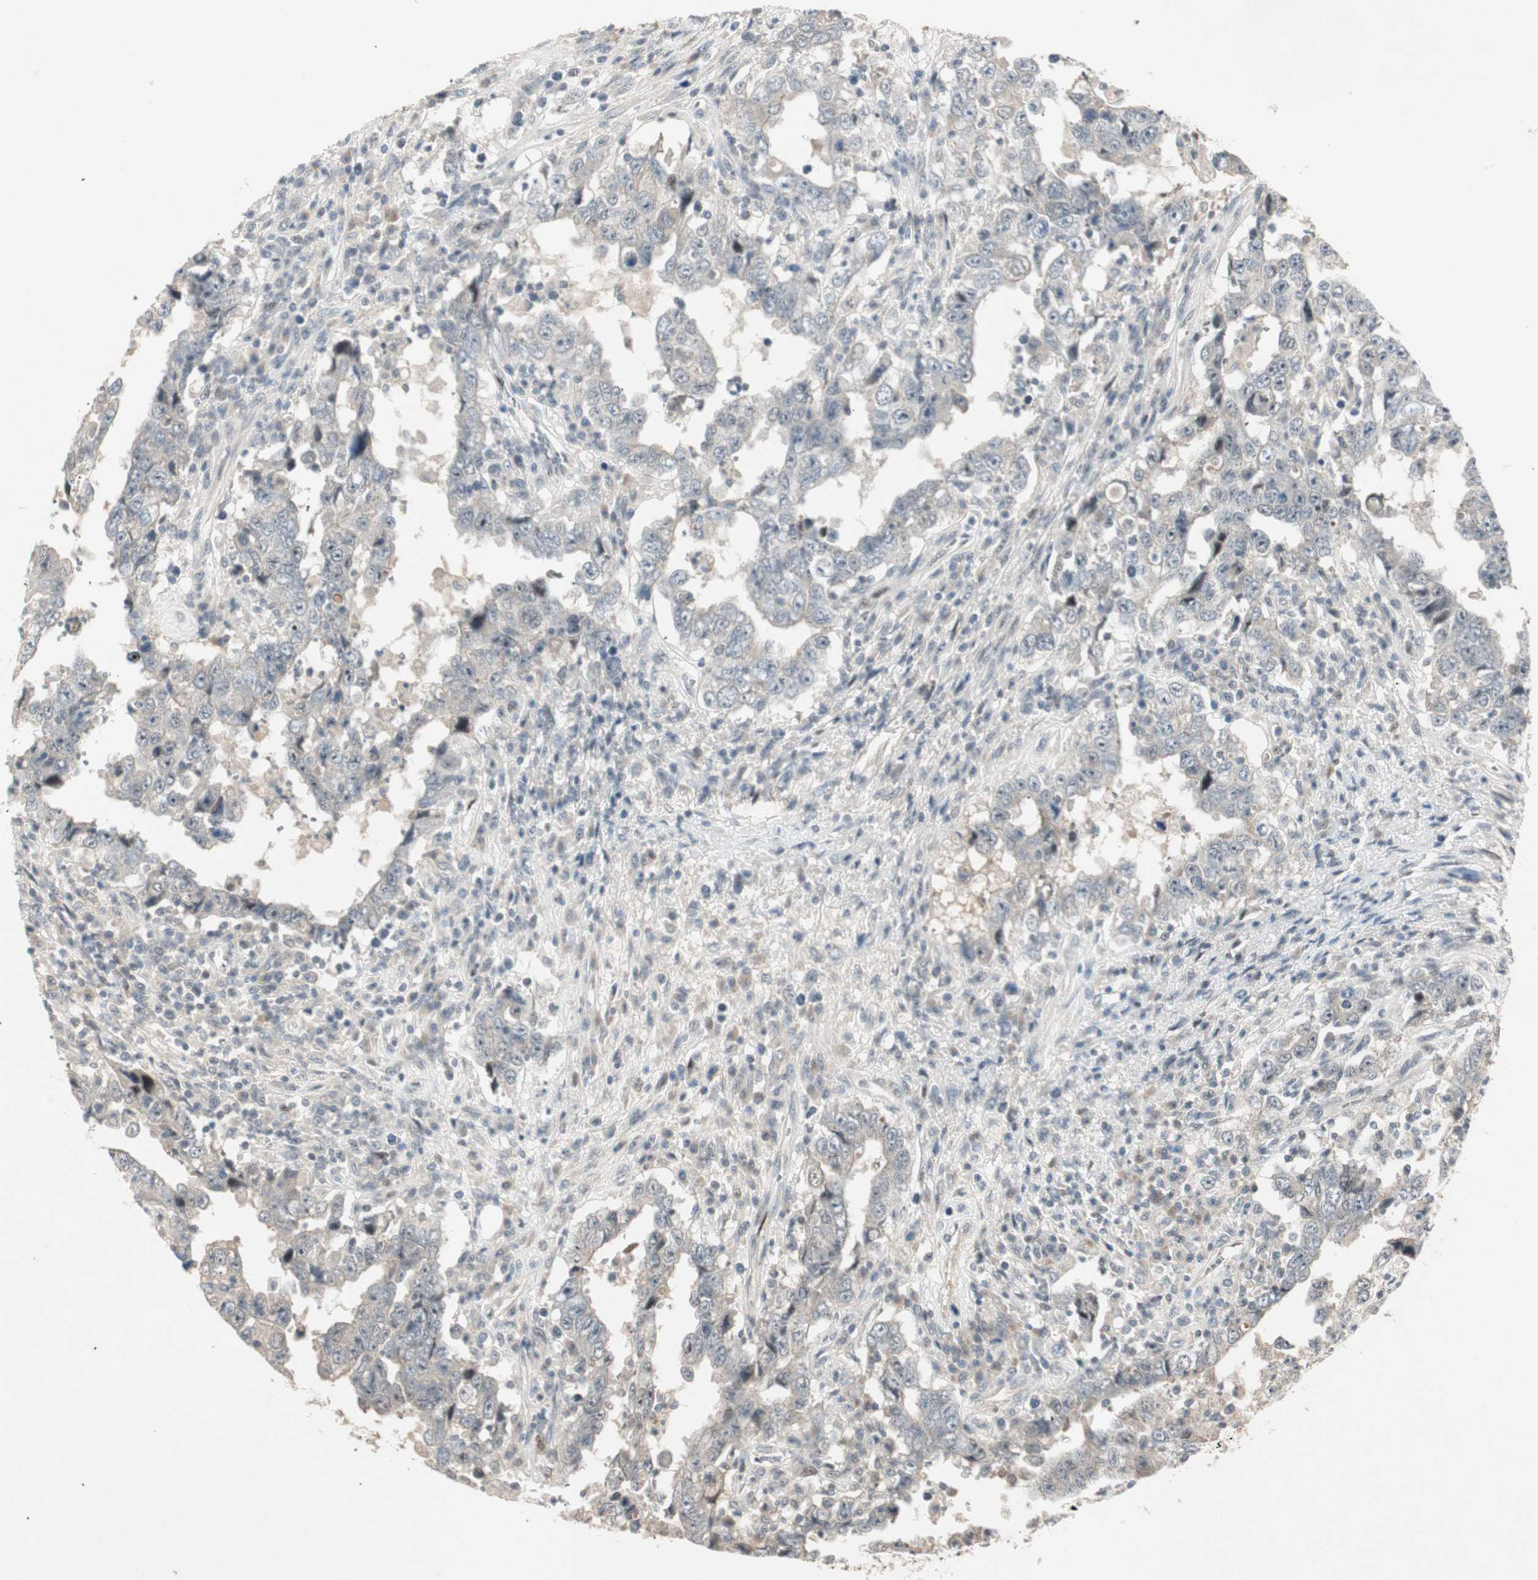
{"staining": {"intensity": "weak", "quantity": "<25%", "location": "cytoplasmic/membranous"}, "tissue": "testis cancer", "cell_type": "Tumor cells", "image_type": "cancer", "snomed": [{"axis": "morphology", "description": "Carcinoma, Embryonal, NOS"}, {"axis": "topography", "description": "Testis"}], "caption": "There is no significant positivity in tumor cells of testis cancer (embryonal carcinoma). Nuclei are stained in blue.", "gene": "ACSL5", "patient": {"sex": "male", "age": 26}}